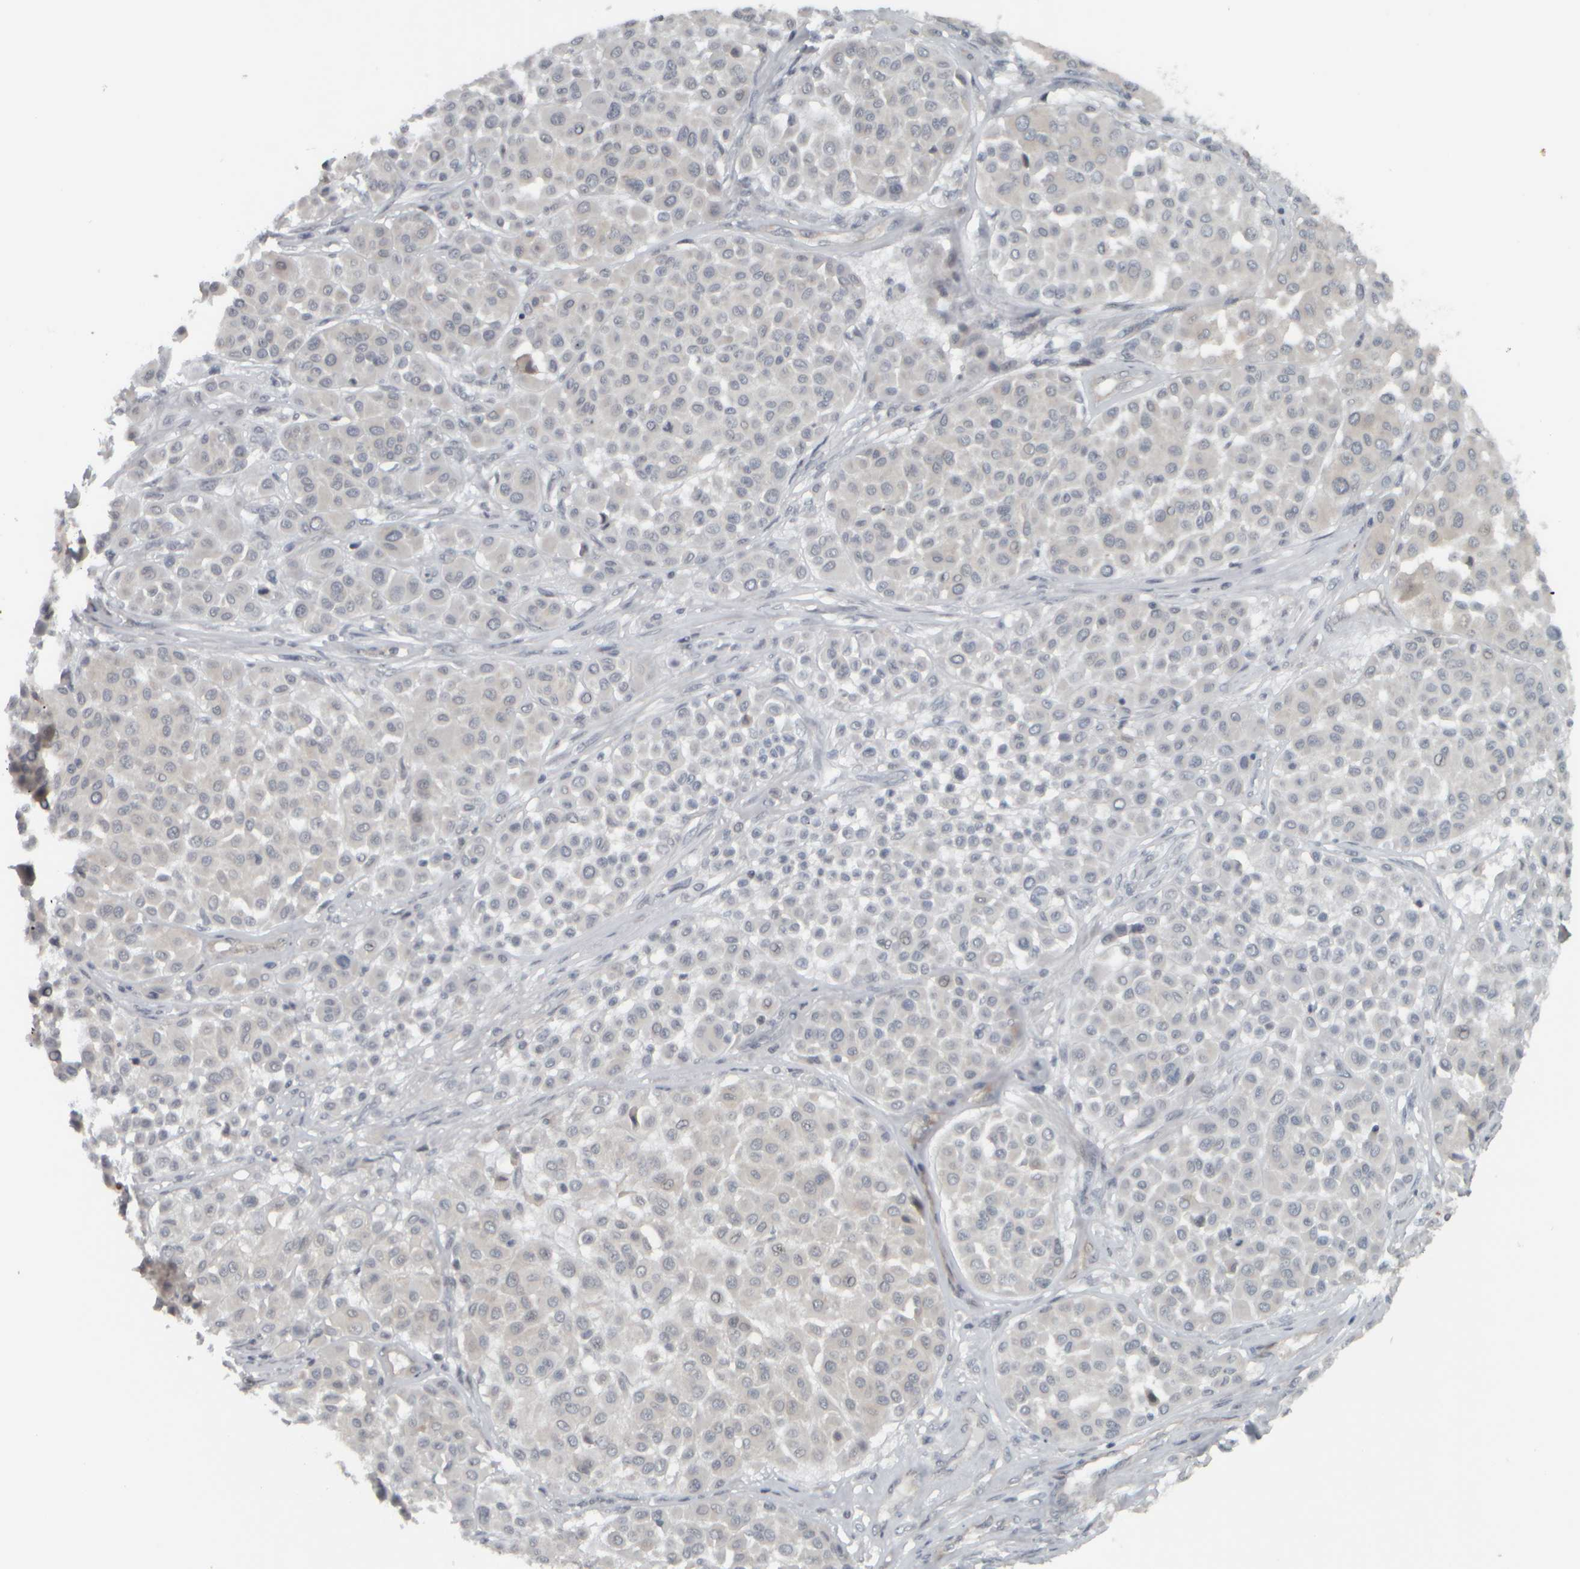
{"staining": {"intensity": "weak", "quantity": "<25%", "location": "cytoplasmic/membranous"}, "tissue": "melanoma", "cell_type": "Tumor cells", "image_type": "cancer", "snomed": [{"axis": "morphology", "description": "Malignant melanoma, Metastatic site"}, {"axis": "topography", "description": "Soft tissue"}], "caption": "There is no significant staining in tumor cells of melanoma.", "gene": "NAPG", "patient": {"sex": "male", "age": 41}}